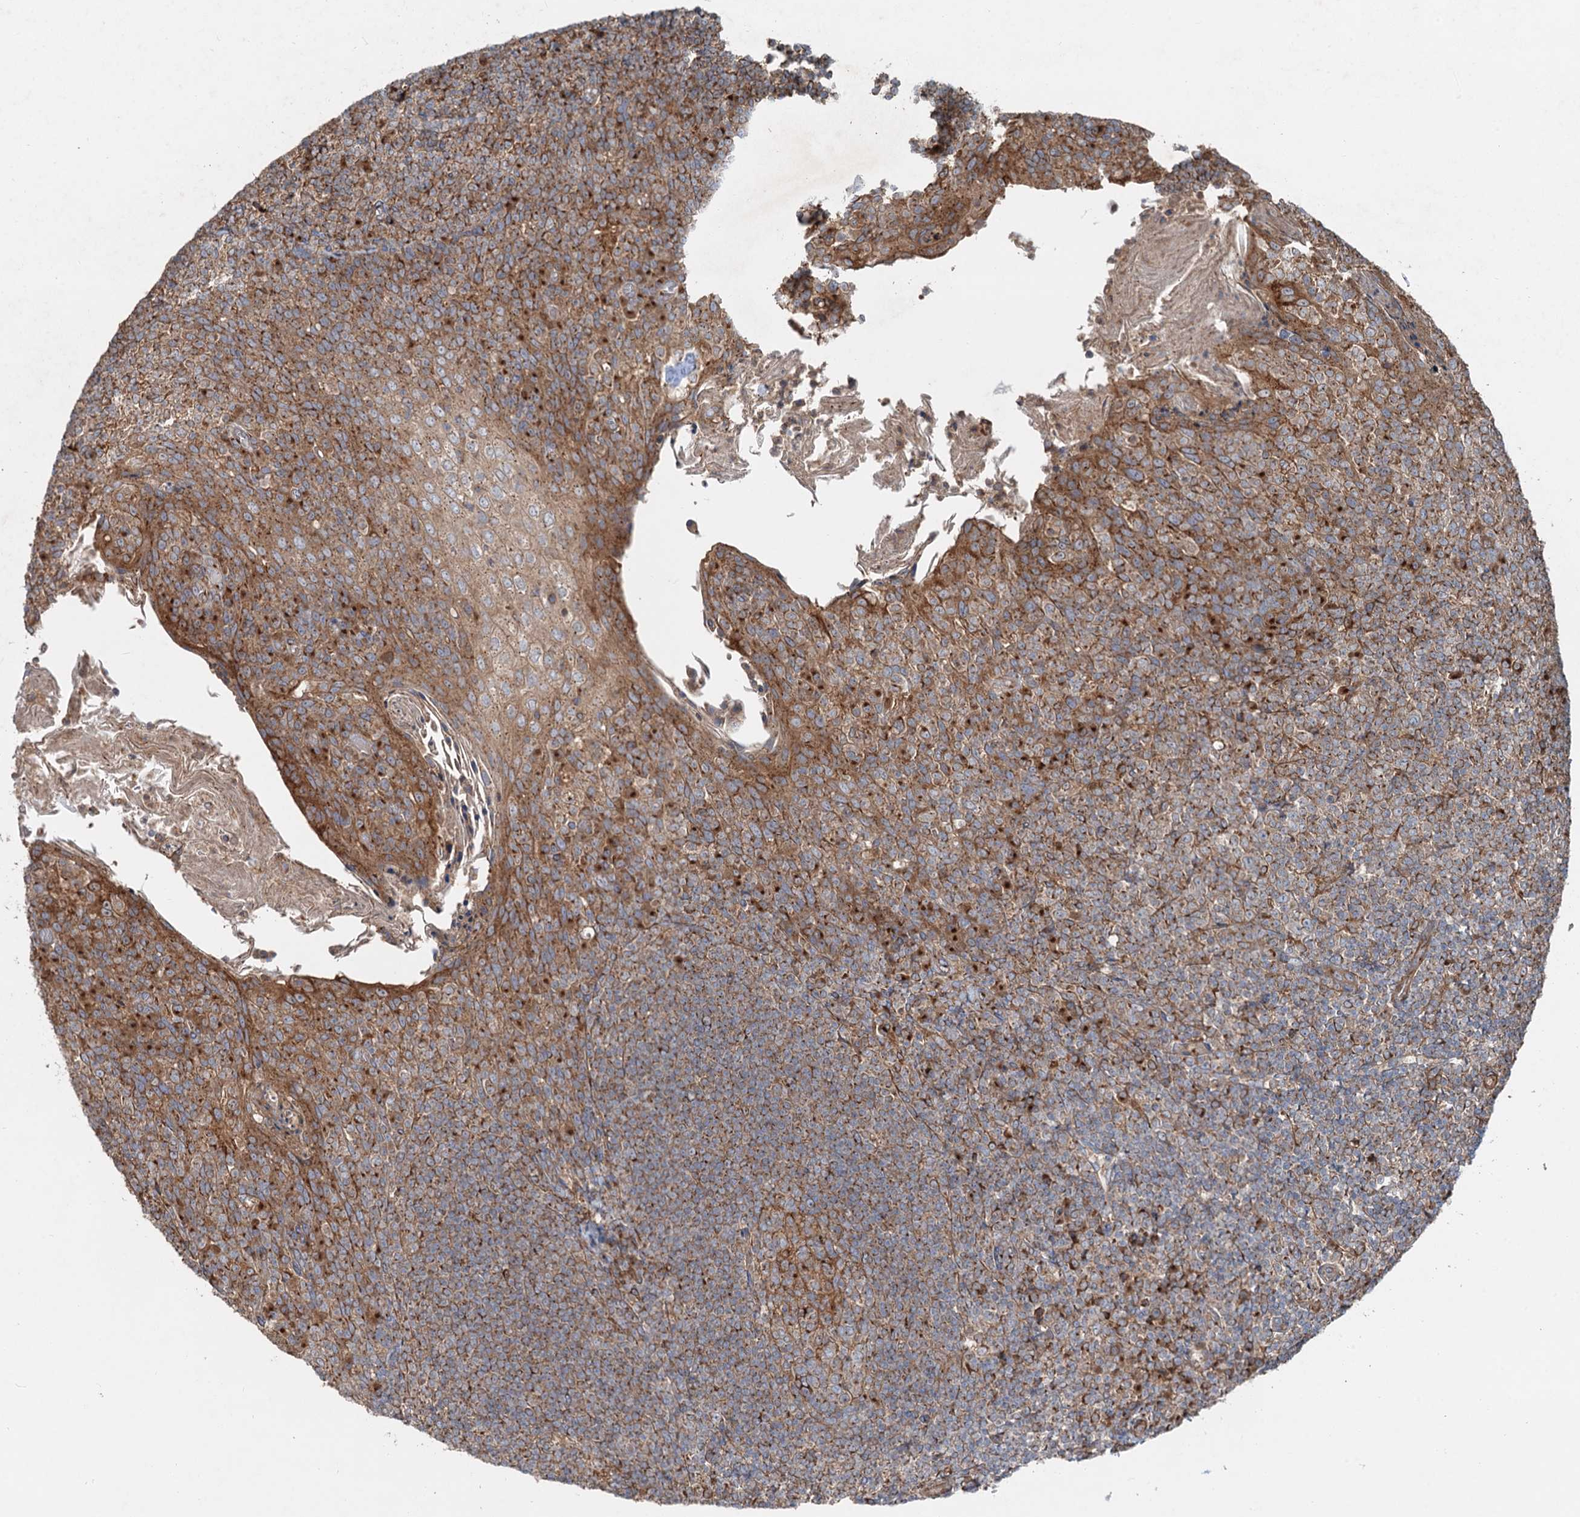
{"staining": {"intensity": "moderate", "quantity": ">75%", "location": "cytoplasmic/membranous"}, "tissue": "tonsil", "cell_type": "Germinal center cells", "image_type": "normal", "snomed": [{"axis": "morphology", "description": "Normal tissue, NOS"}, {"axis": "topography", "description": "Tonsil"}], "caption": "Immunohistochemistry of unremarkable tonsil demonstrates medium levels of moderate cytoplasmic/membranous positivity in about >75% of germinal center cells. The staining was performed using DAB to visualize the protein expression in brown, while the nuclei were stained in blue with hematoxylin (Magnification: 20x).", "gene": "ANKRD26", "patient": {"sex": "female", "age": 10}}